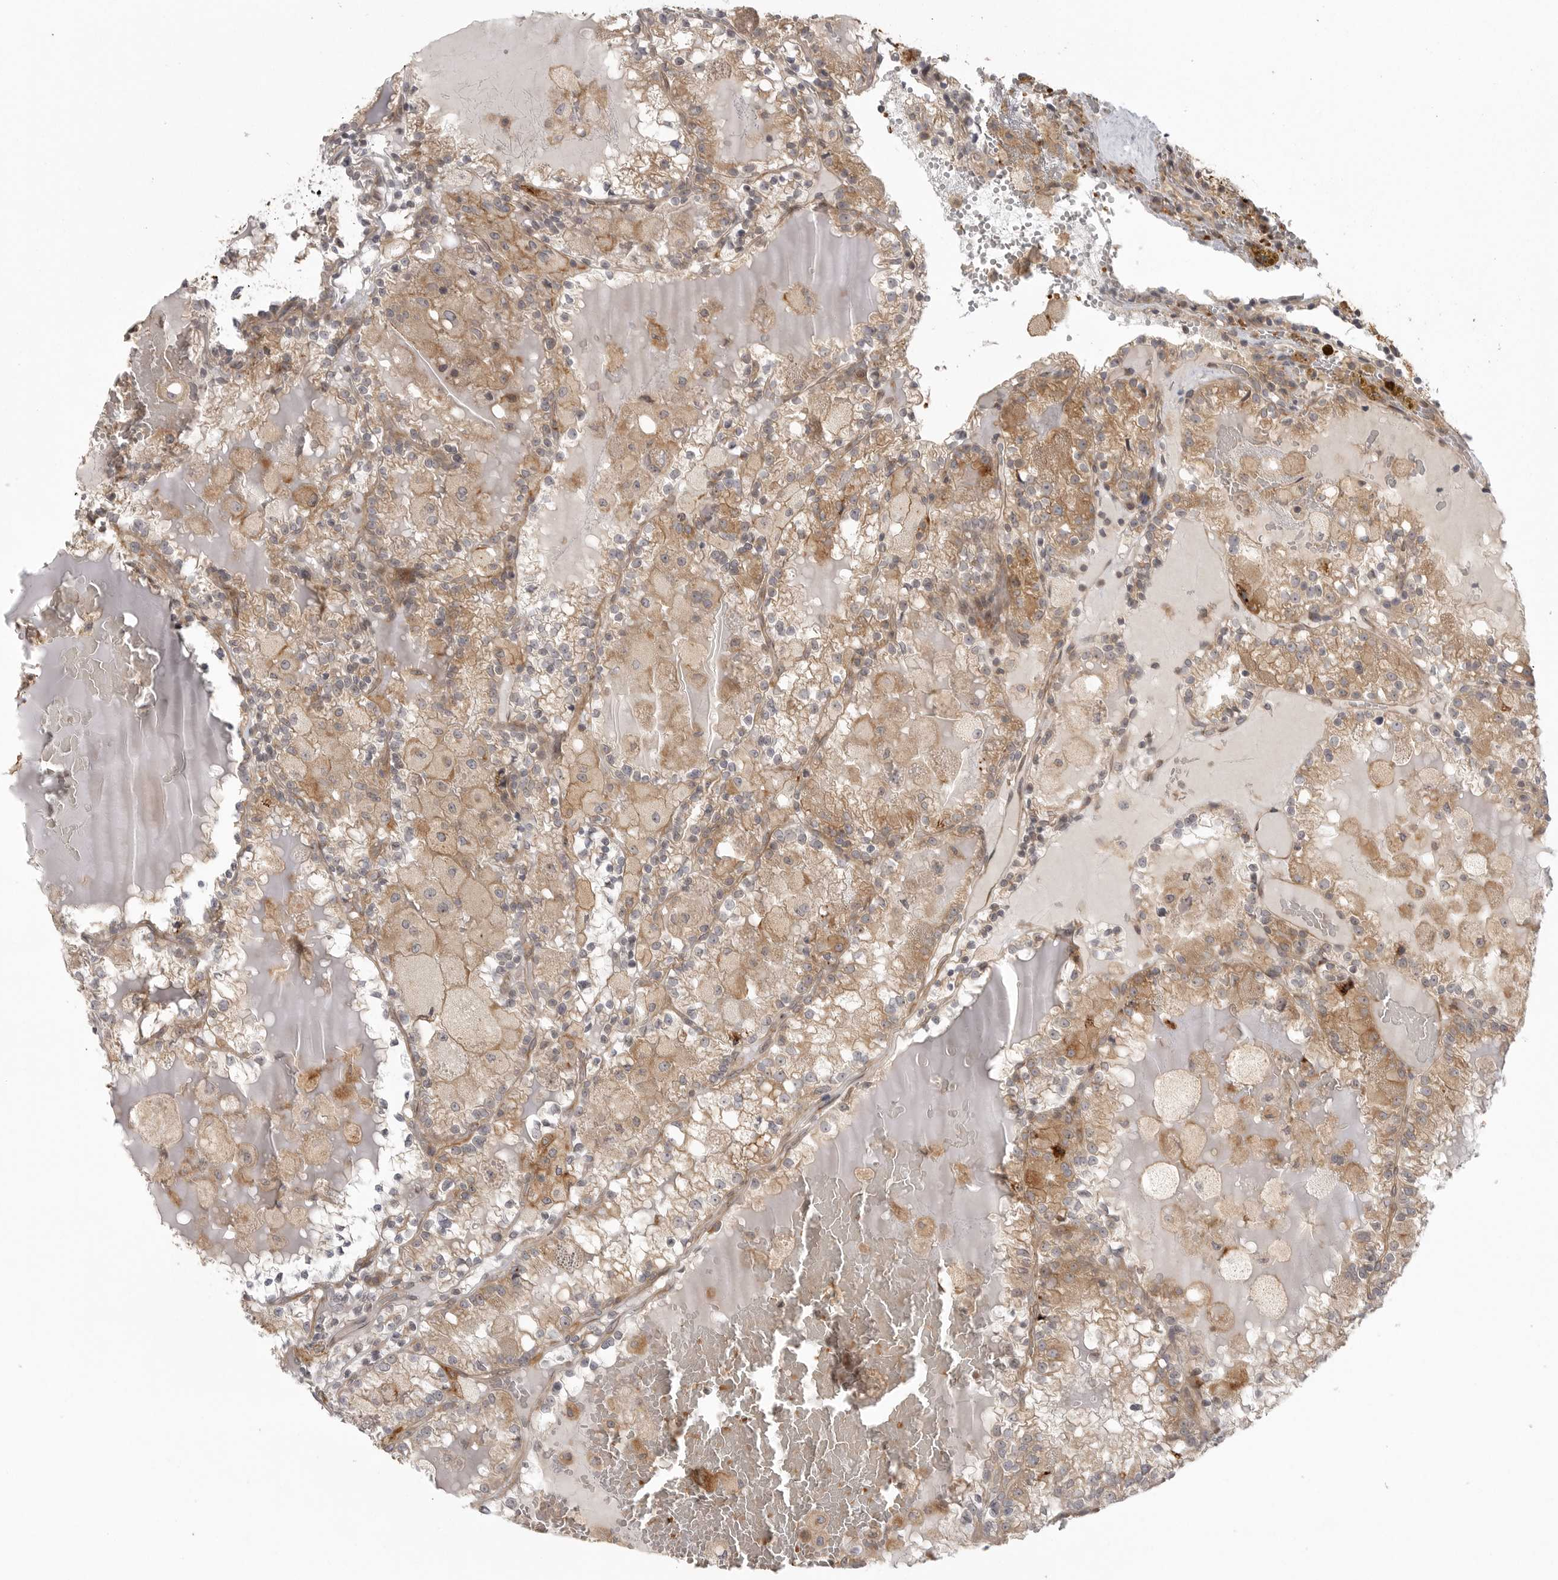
{"staining": {"intensity": "moderate", "quantity": ">75%", "location": "cytoplasmic/membranous"}, "tissue": "renal cancer", "cell_type": "Tumor cells", "image_type": "cancer", "snomed": [{"axis": "morphology", "description": "Adenocarcinoma, NOS"}, {"axis": "topography", "description": "Kidney"}], "caption": "High-power microscopy captured an immunohistochemistry (IHC) photomicrograph of renal adenocarcinoma, revealing moderate cytoplasmic/membranous staining in approximately >75% of tumor cells. (DAB IHC with brightfield microscopy, high magnification).", "gene": "CCPG1", "patient": {"sex": "female", "age": 56}}